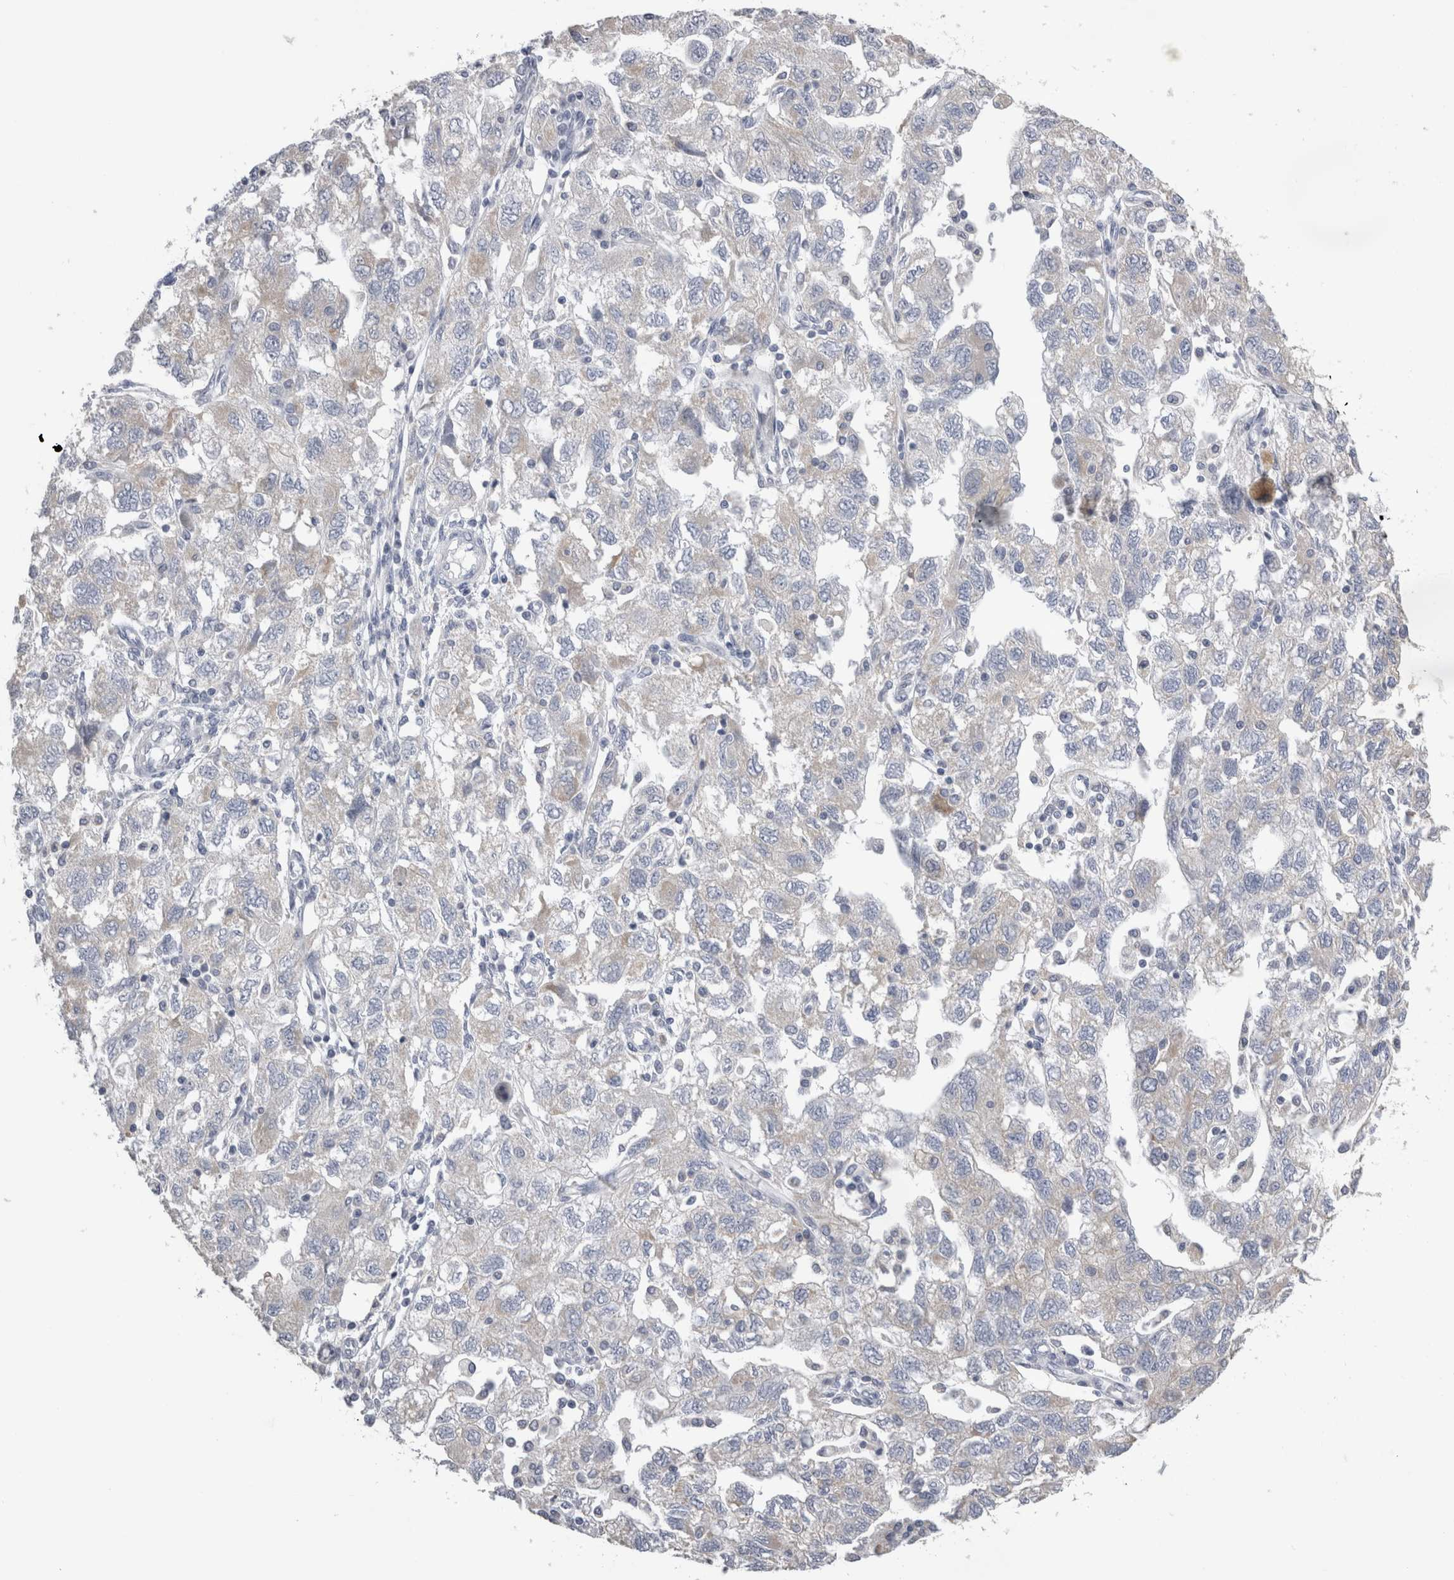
{"staining": {"intensity": "negative", "quantity": "none", "location": "none"}, "tissue": "ovarian cancer", "cell_type": "Tumor cells", "image_type": "cancer", "snomed": [{"axis": "morphology", "description": "Carcinoma, NOS"}, {"axis": "morphology", "description": "Cystadenocarcinoma, serous, NOS"}, {"axis": "topography", "description": "Ovary"}], "caption": "Serous cystadenocarcinoma (ovarian) stained for a protein using immunohistochemistry (IHC) shows no staining tumor cells.", "gene": "DHRS4", "patient": {"sex": "female", "age": 69}}